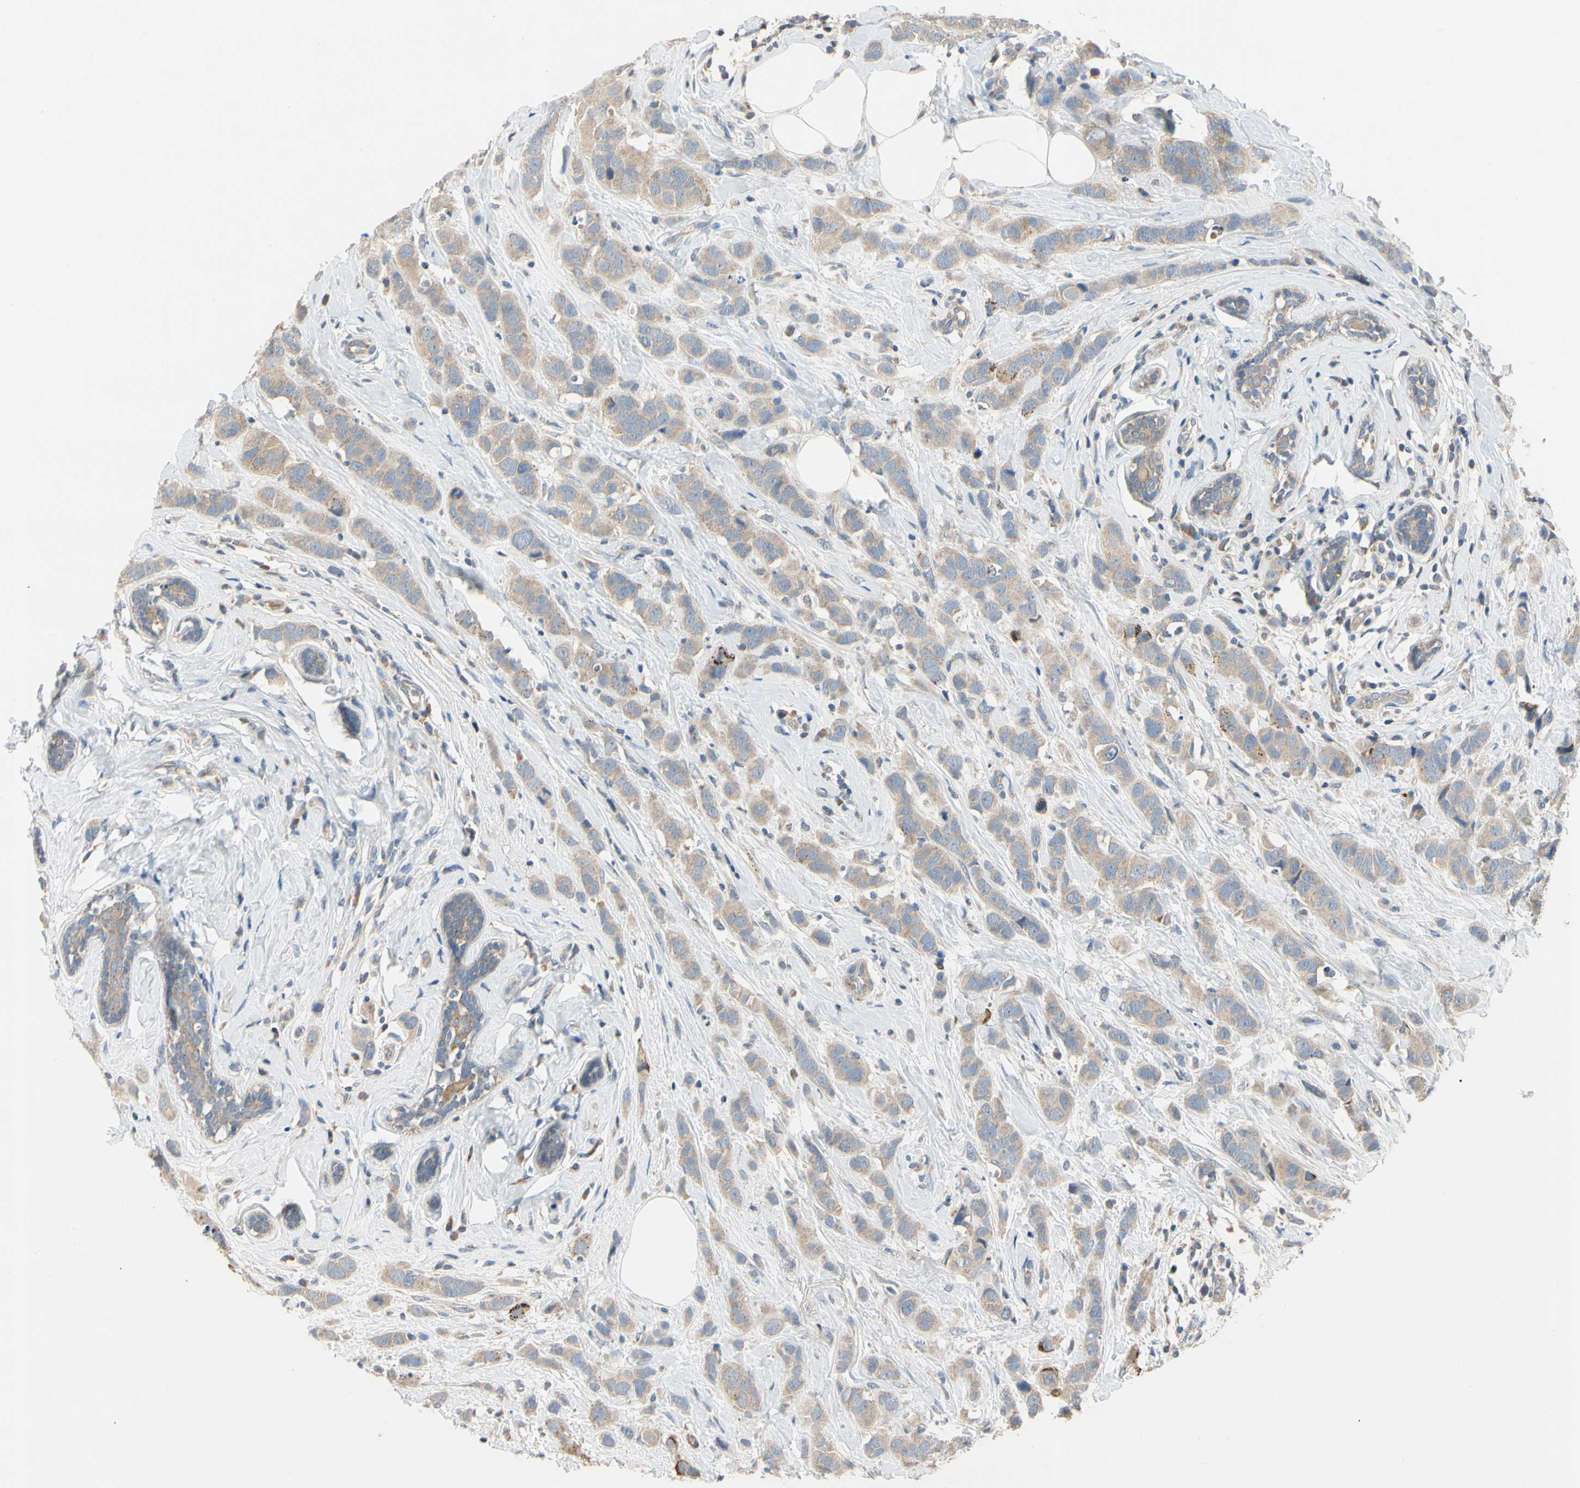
{"staining": {"intensity": "moderate", "quantity": ">75%", "location": "cytoplasmic/membranous"}, "tissue": "breast cancer", "cell_type": "Tumor cells", "image_type": "cancer", "snomed": [{"axis": "morphology", "description": "Normal tissue, NOS"}, {"axis": "morphology", "description": "Duct carcinoma"}, {"axis": "topography", "description": "Breast"}], "caption": "There is medium levels of moderate cytoplasmic/membranous positivity in tumor cells of infiltrating ductal carcinoma (breast), as demonstrated by immunohistochemical staining (brown color).", "gene": "KLHDC8B", "patient": {"sex": "female", "age": 50}}